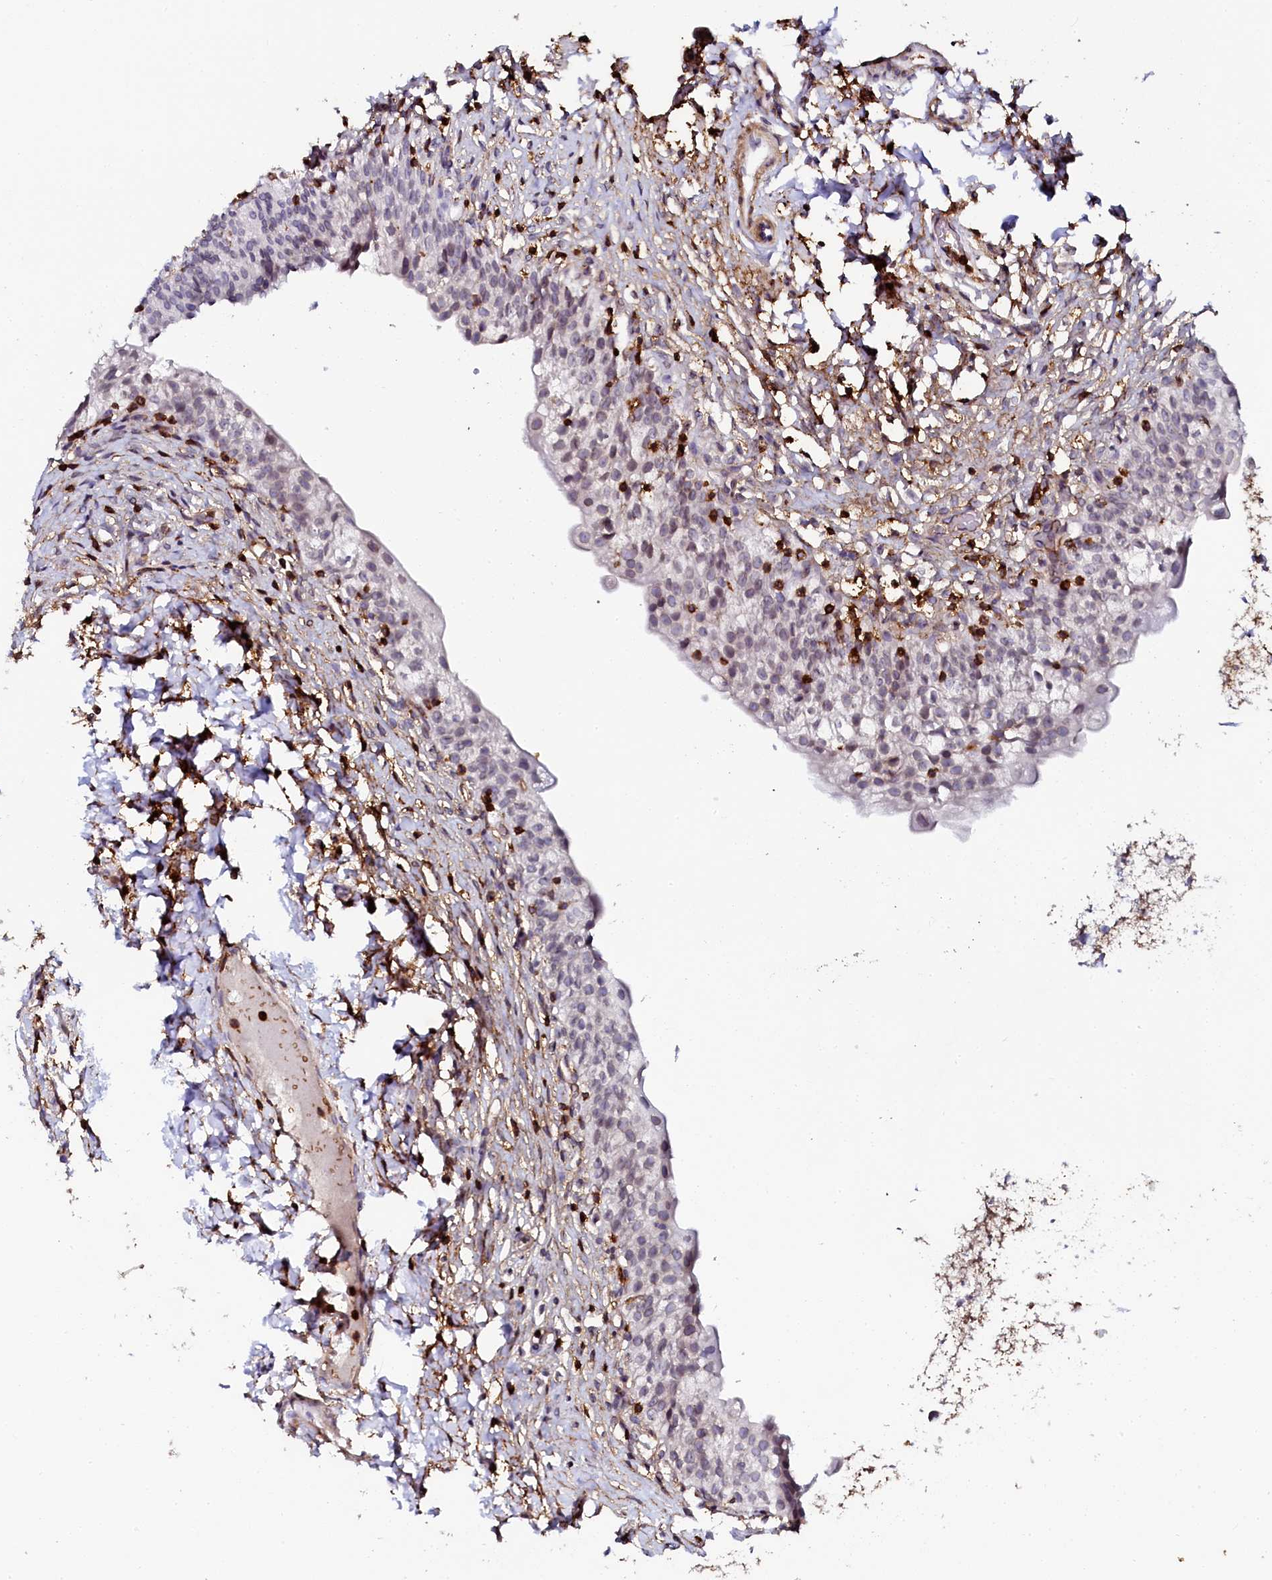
{"staining": {"intensity": "negative", "quantity": "none", "location": "none"}, "tissue": "urinary bladder", "cell_type": "Urothelial cells", "image_type": "normal", "snomed": [{"axis": "morphology", "description": "Normal tissue, NOS"}, {"axis": "topography", "description": "Urinary bladder"}], "caption": "Urothelial cells show no significant protein expression in unremarkable urinary bladder.", "gene": "AAAS", "patient": {"sex": "male", "age": 55}}